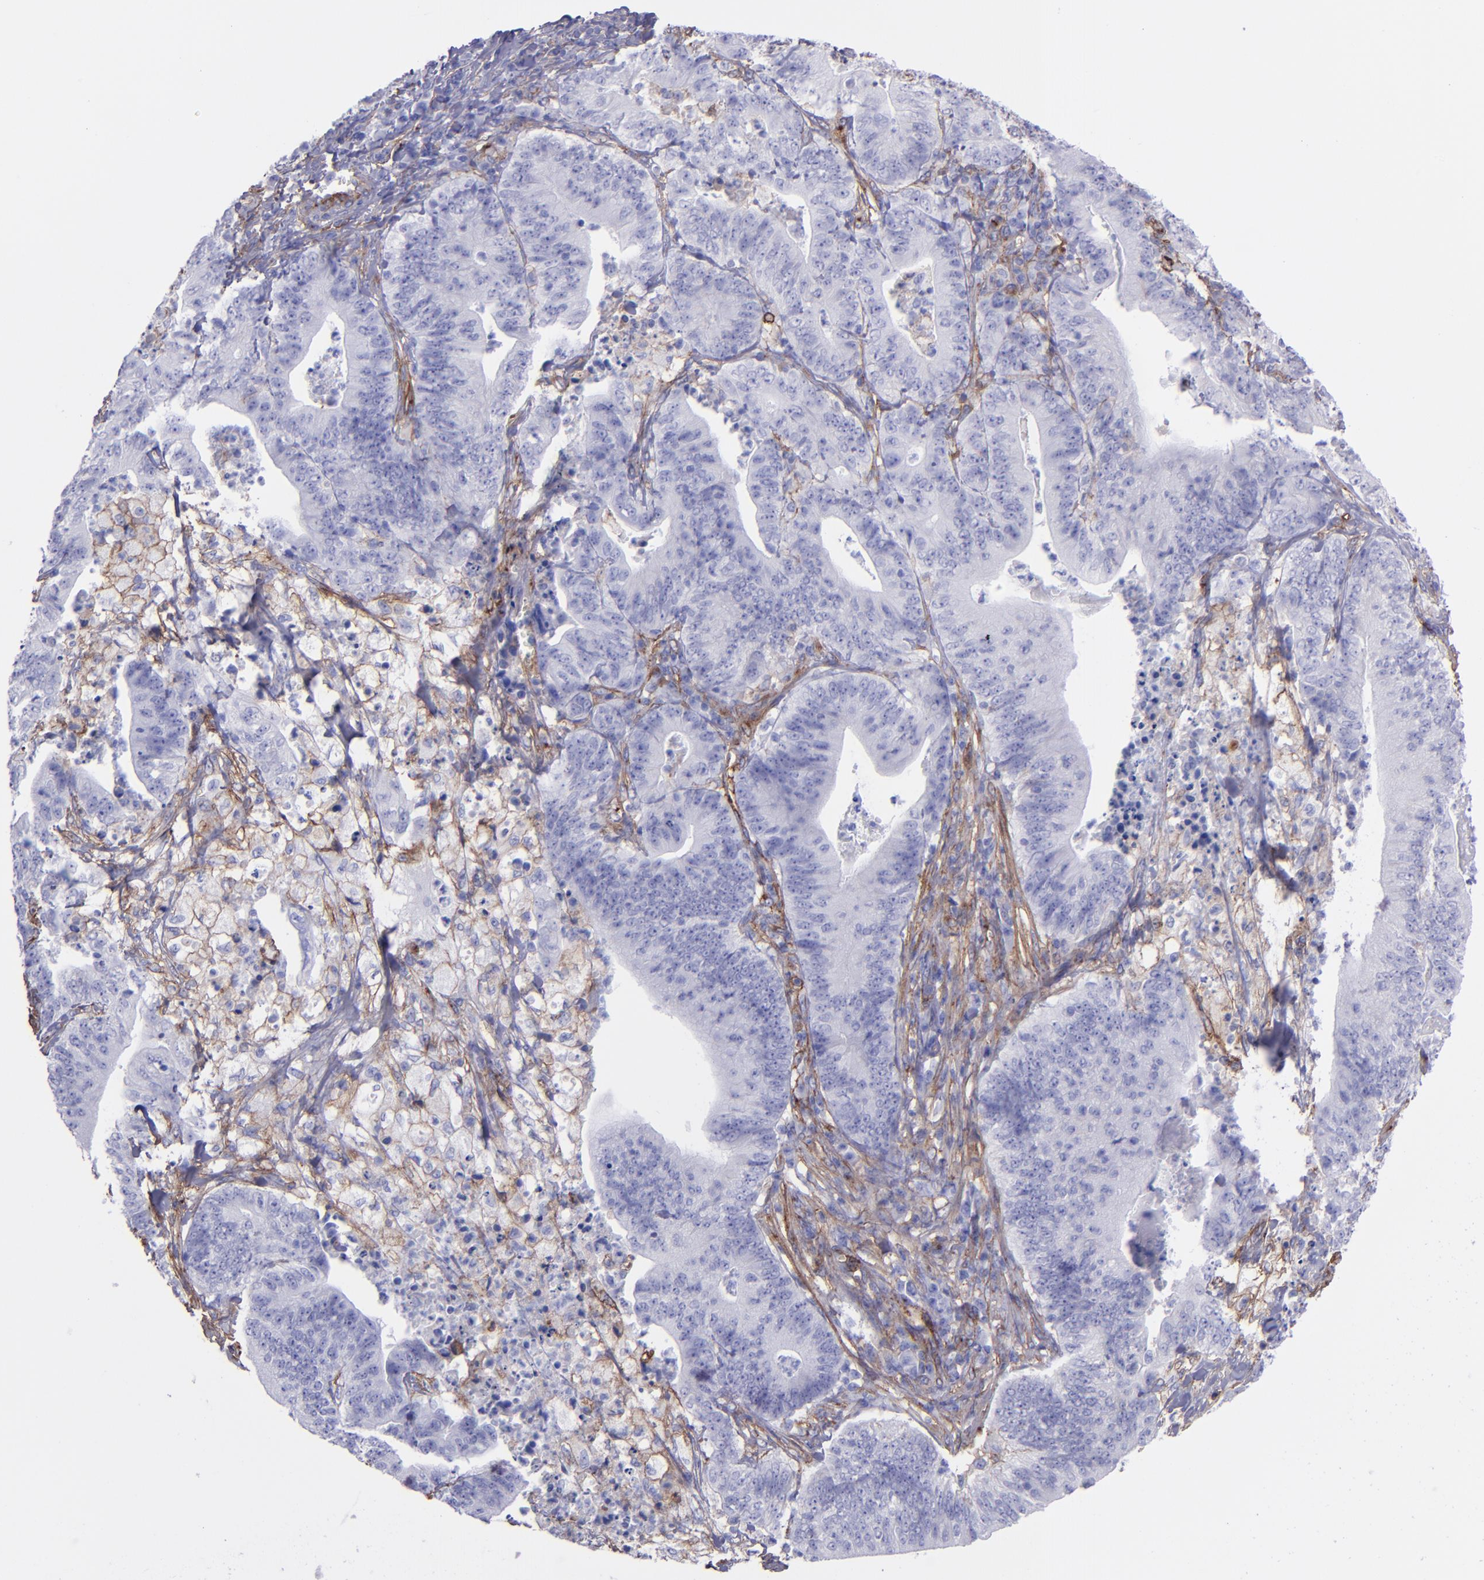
{"staining": {"intensity": "negative", "quantity": "none", "location": "none"}, "tissue": "stomach cancer", "cell_type": "Tumor cells", "image_type": "cancer", "snomed": [{"axis": "morphology", "description": "Adenocarcinoma, NOS"}, {"axis": "topography", "description": "Stomach, lower"}], "caption": "Immunohistochemistry (IHC) micrograph of stomach adenocarcinoma stained for a protein (brown), which reveals no staining in tumor cells.", "gene": "ITGAV", "patient": {"sex": "female", "age": 86}}